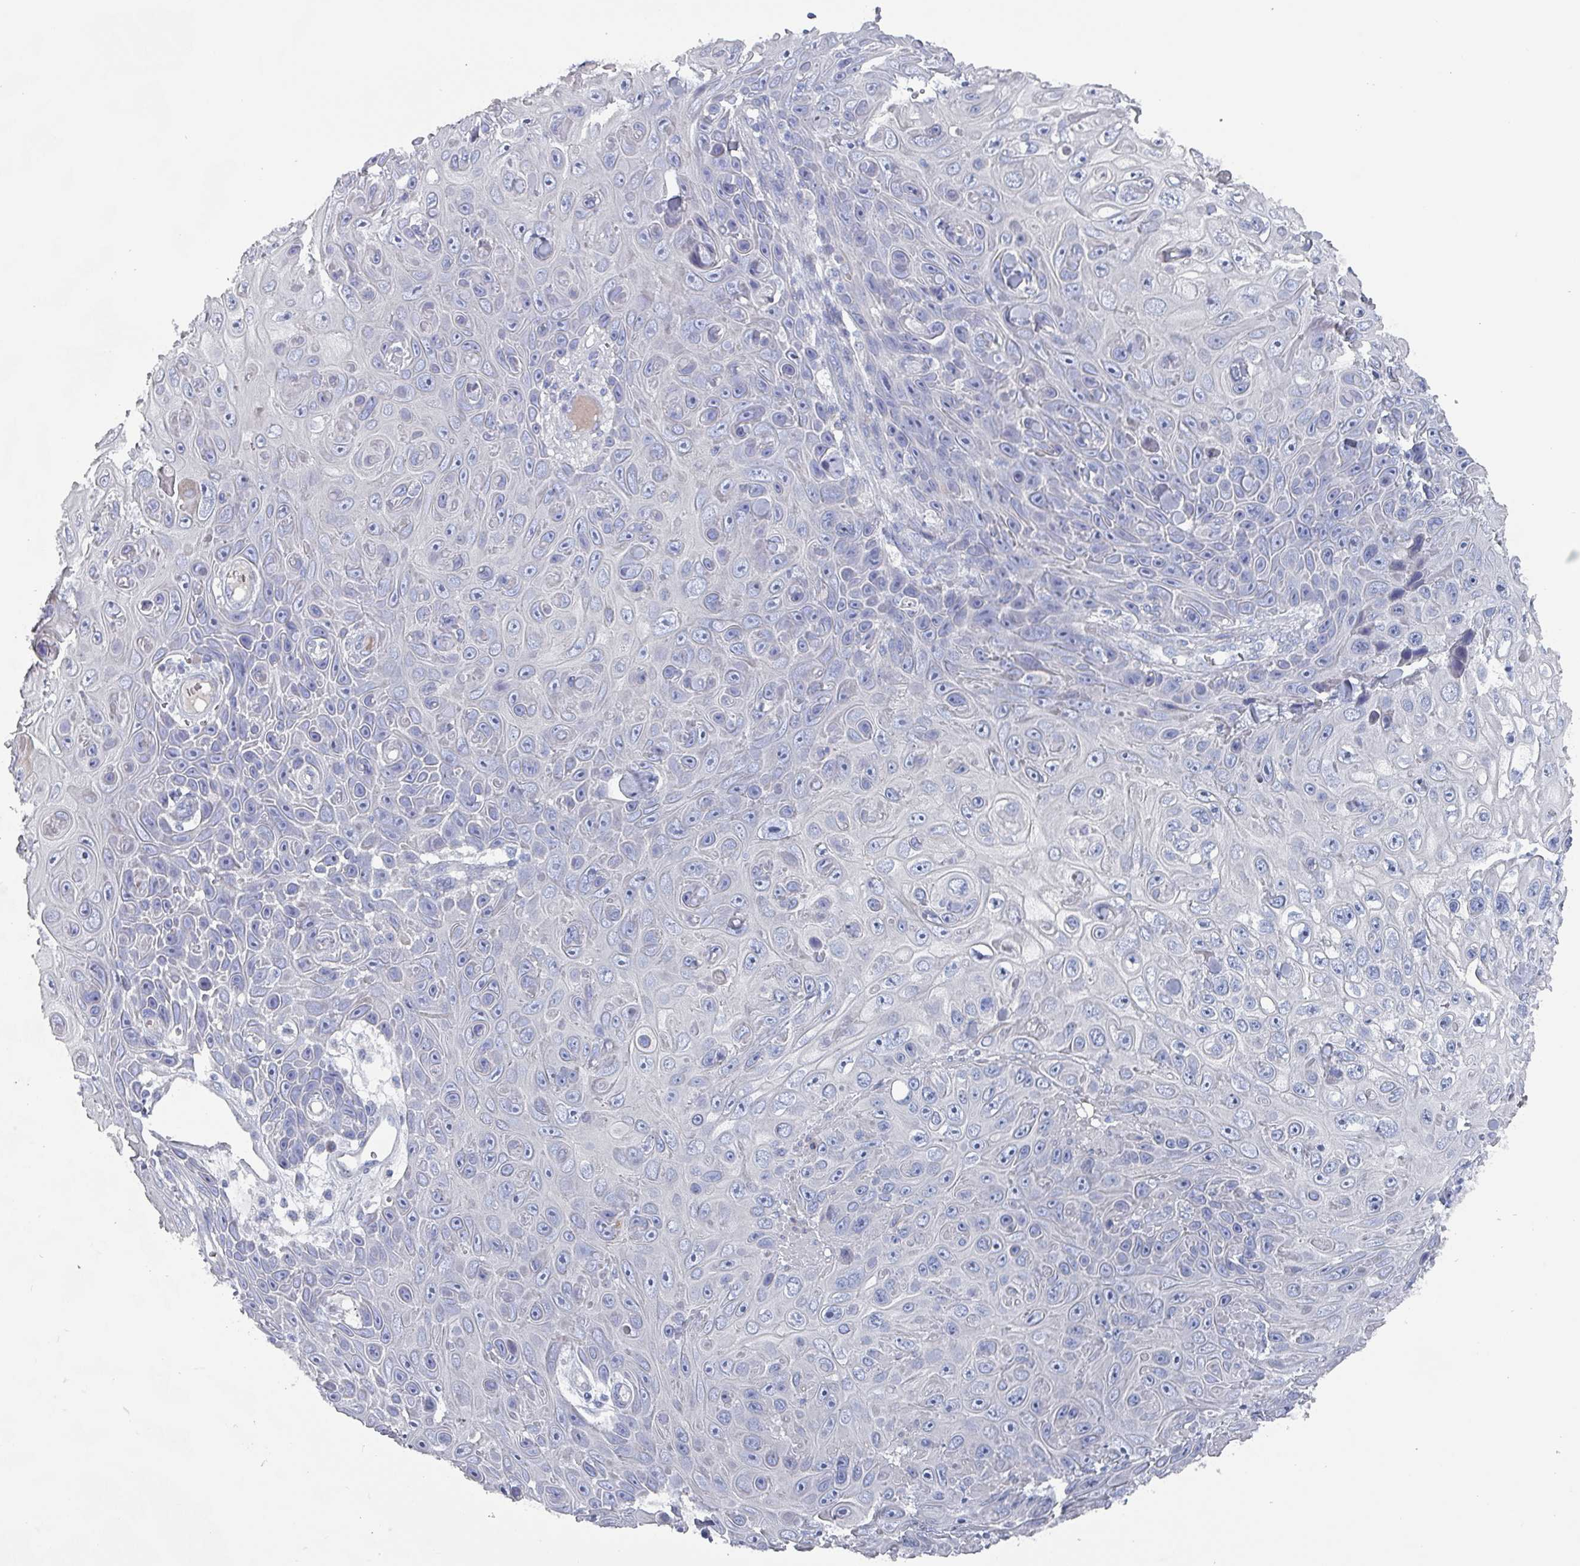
{"staining": {"intensity": "negative", "quantity": "none", "location": "none"}, "tissue": "skin cancer", "cell_type": "Tumor cells", "image_type": "cancer", "snomed": [{"axis": "morphology", "description": "Squamous cell carcinoma, NOS"}, {"axis": "topography", "description": "Skin"}], "caption": "Immunohistochemical staining of skin cancer reveals no significant expression in tumor cells.", "gene": "DRD5", "patient": {"sex": "male", "age": 82}}